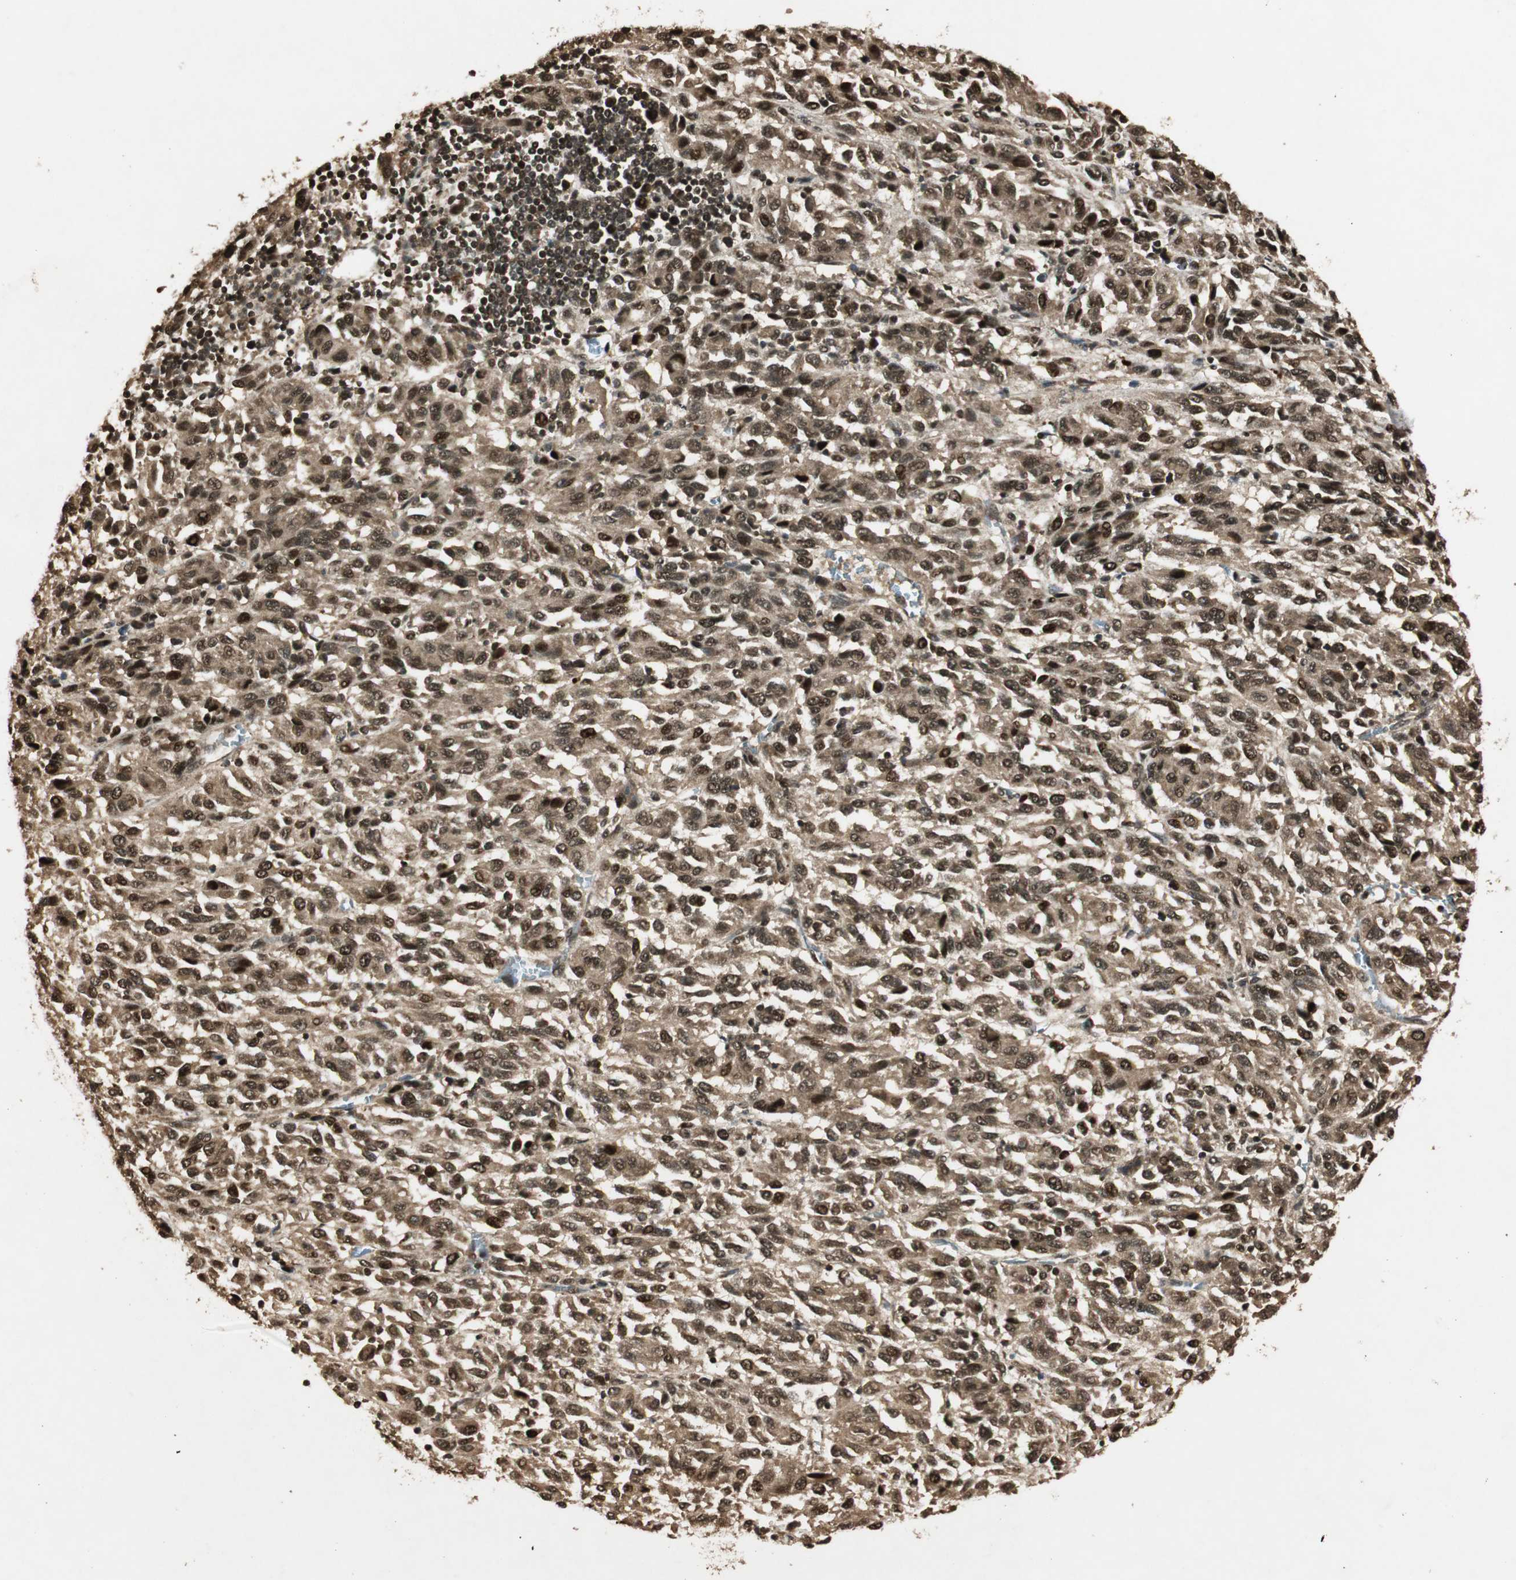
{"staining": {"intensity": "strong", "quantity": ">75%", "location": "cytoplasmic/membranous,nuclear"}, "tissue": "melanoma", "cell_type": "Tumor cells", "image_type": "cancer", "snomed": [{"axis": "morphology", "description": "Malignant melanoma, Metastatic site"}, {"axis": "topography", "description": "Lung"}], "caption": "Immunohistochemistry staining of malignant melanoma (metastatic site), which demonstrates high levels of strong cytoplasmic/membranous and nuclear expression in approximately >75% of tumor cells indicating strong cytoplasmic/membranous and nuclear protein positivity. The staining was performed using DAB (brown) for protein detection and nuclei were counterstained in hematoxylin (blue).", "gene": "RPA3", "patient": {"sex": "male", "age": 64}}